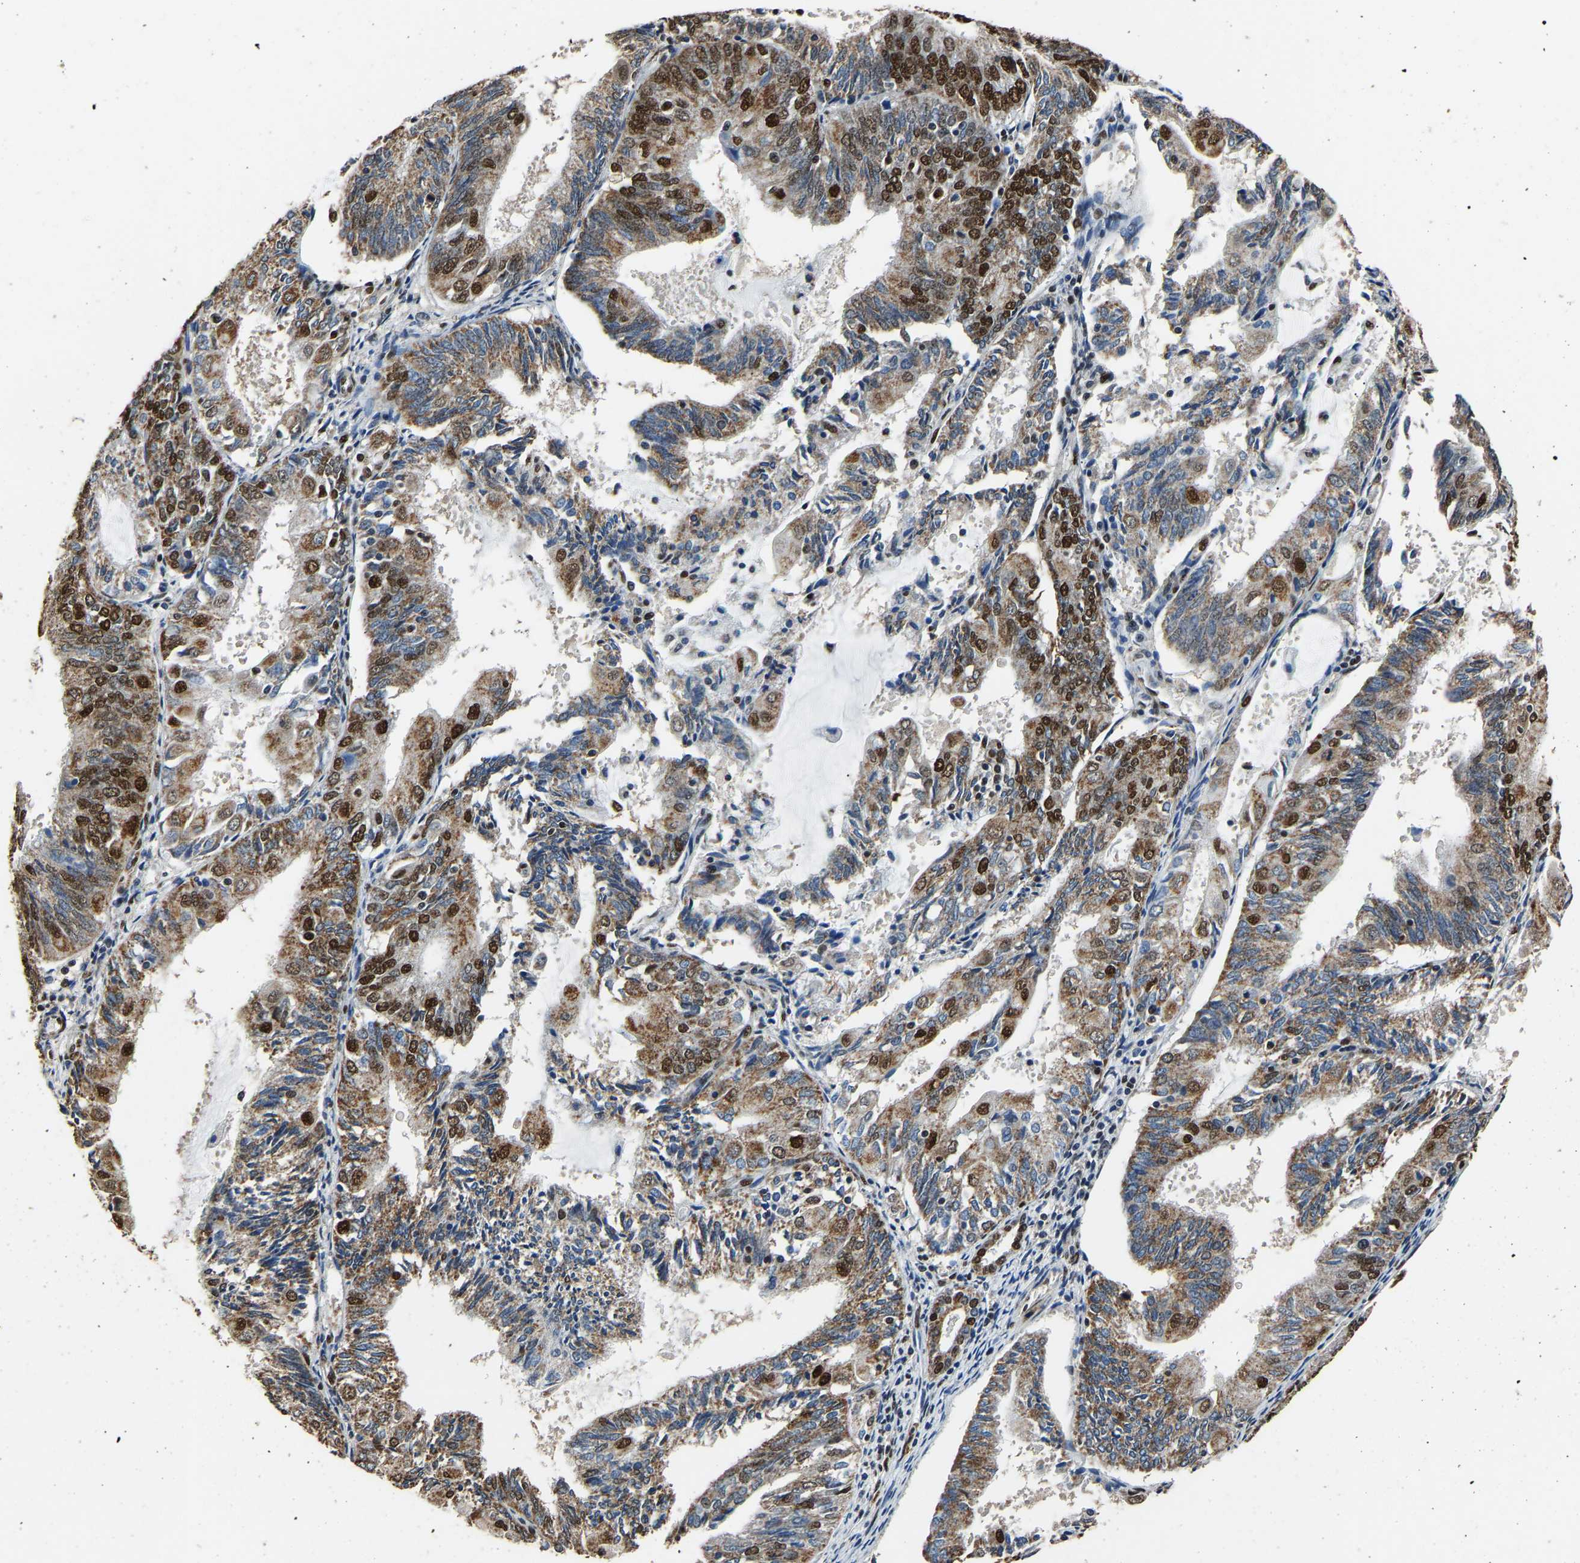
{"staining": {"intensity": "moderate", "quantity": ">75%", "location": "cytoplasmic/membranous,nuclear"}, "tissue": "endometrial cancer", "cell_type": "Tumor cells", "image_type": "cancer", "snomed": [{"axis": "morphology", "description": "Adenocarcinoma, NOS"}, {"axis": "topography", "description": "Endometrium"}], "caption": "A high-resolution histopathology image shows immunohistochemistry staining of endometrial adenocarcinoma, which shows moderate cytoplasmic/membranous and nuclear staining in about >75% of tumor cells.", "gene": "SAFB", "patient": {"sex": "female", "age": 81}}